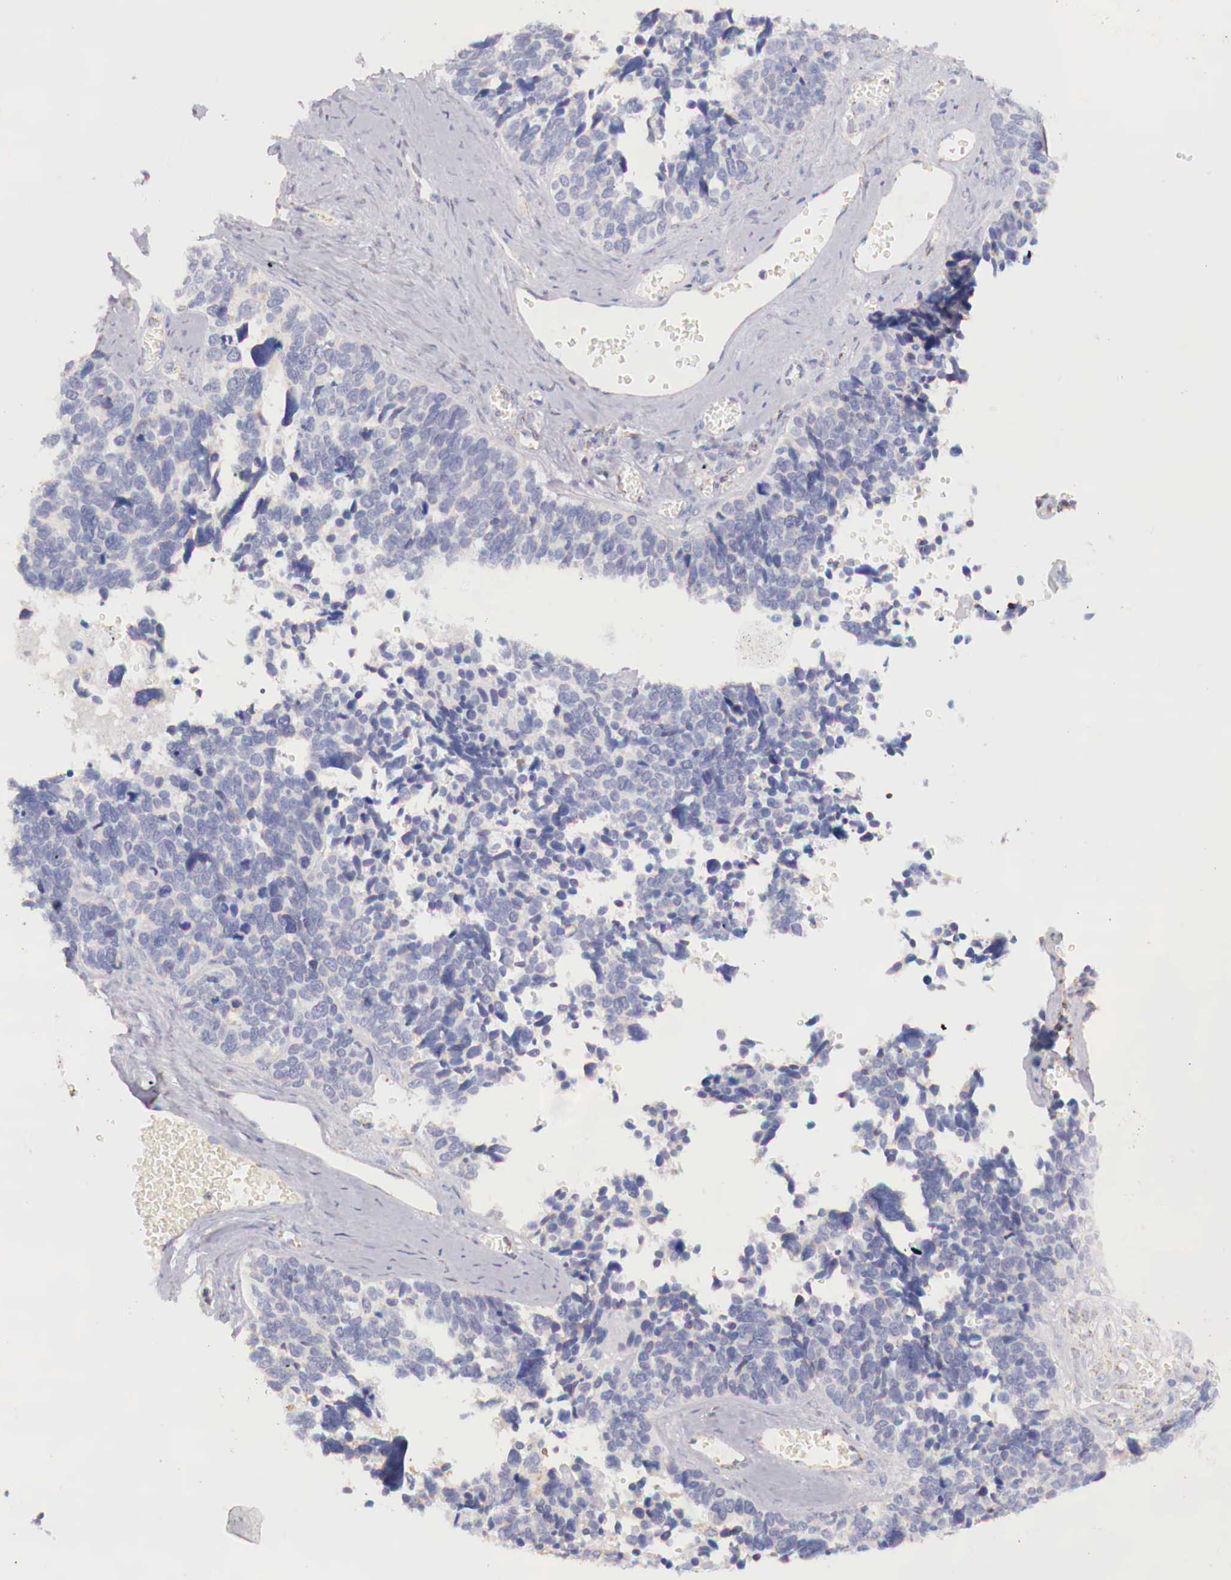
{"staining": {"intensity": "negative", "quantity": "none", "location": "none"}, "tissue": "ovarian cancer", "cell_type": "Tumor cells", "image_type": "cancer", "snomed": [{"axis": "morphology", "description": "Cystadenocarcinoma, serous, NOS"}, {"axis": "topography", "description": "Ovary"}], "caption": "The micrograph reveals no staining of tumor cells in serous cystadenocarcinoma (ovarian).", "gene": "IDH3G", "patient": {"sex": "female", "age": 77}}